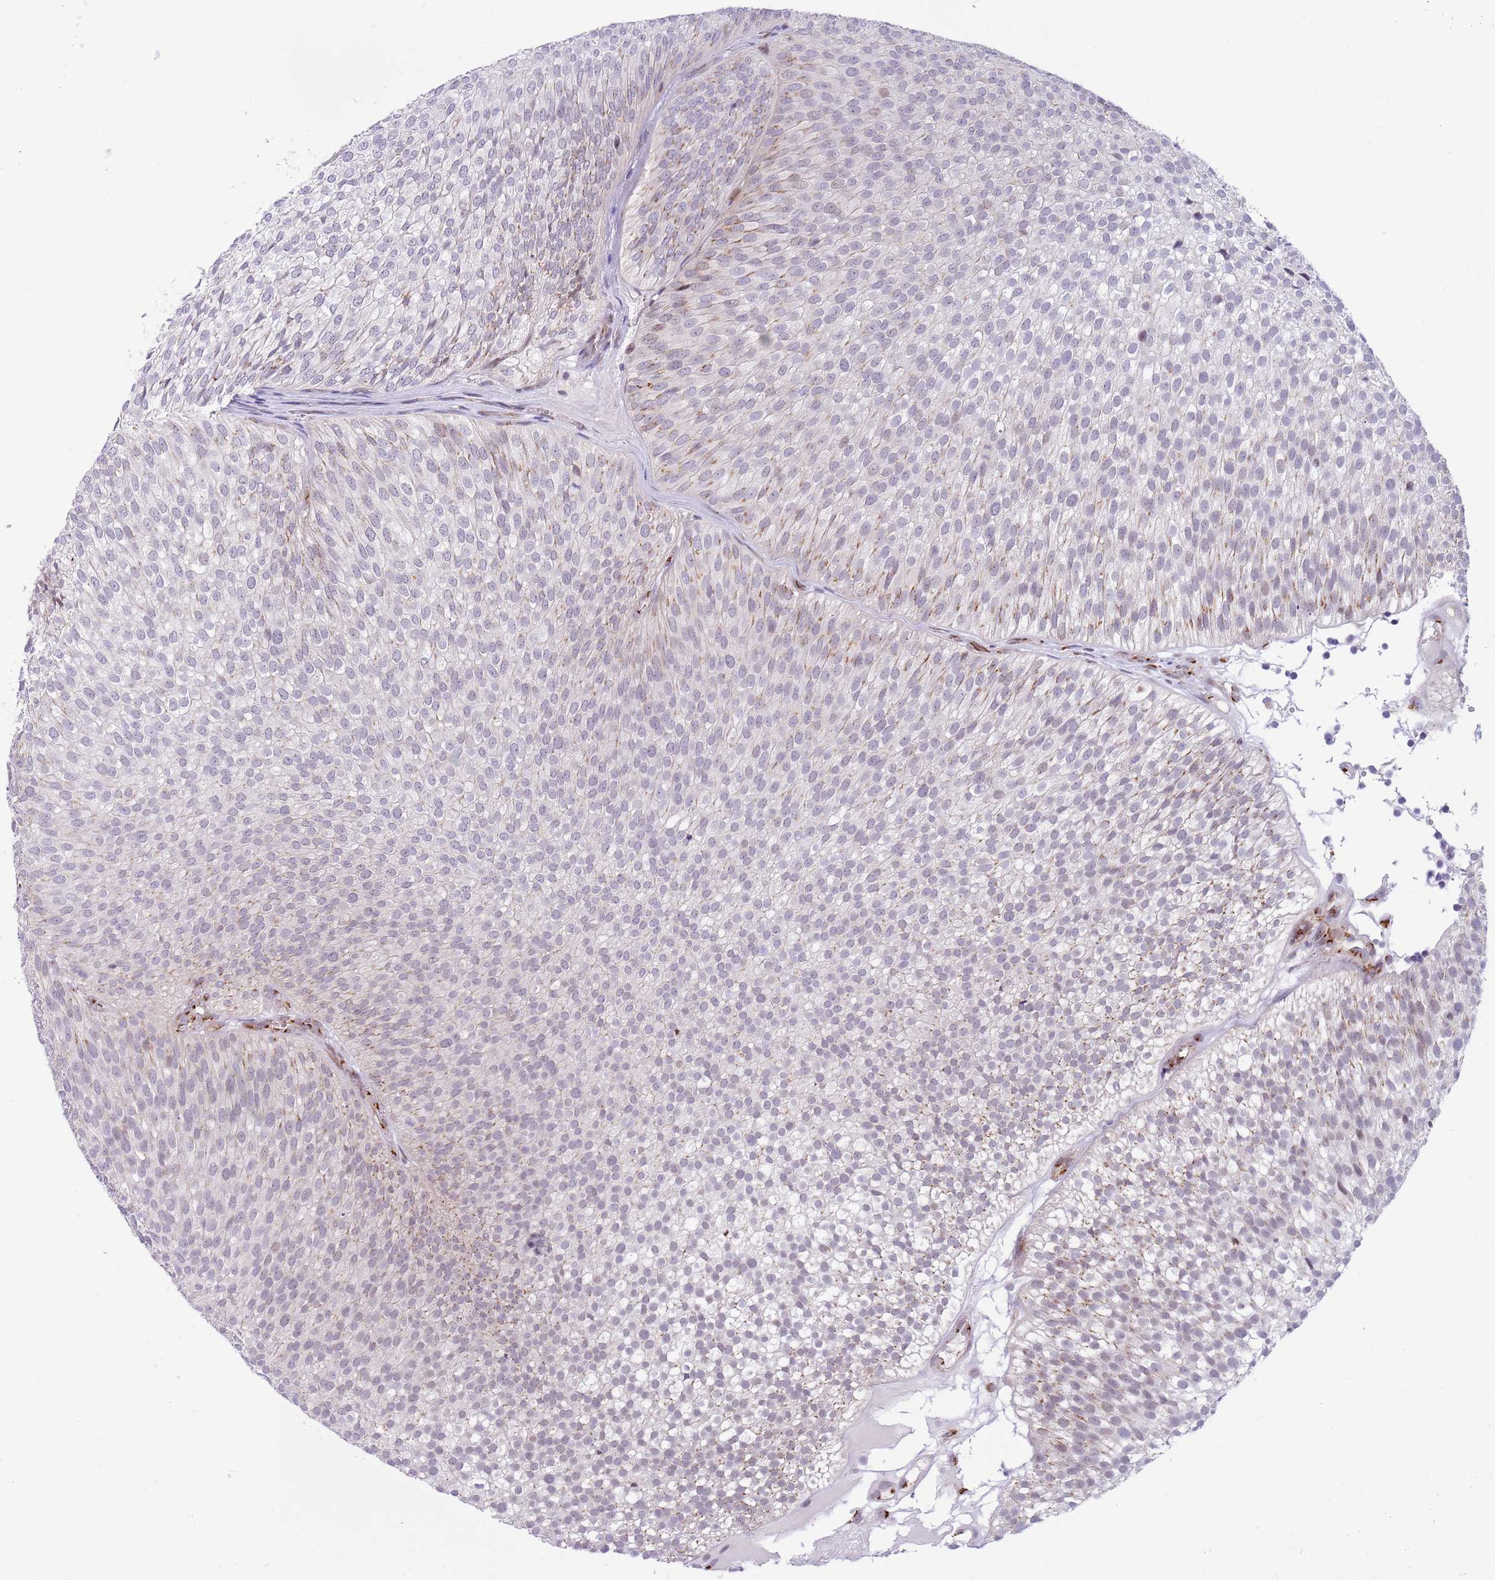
{"staining": {"intensity": "negative", "quantity": "none", "location": "none"}, "tissue": "urothelial cancer", "cell_type": "Tumor cells", "image_type": "cancer", "snomed": [{"axis": "morphology", "description": "Urothelial carcinoma, Low grade"}, {"axis": "topography", "description": "Urinary bladder"}], "caption": "Immunohistochemical staining of urothelial carcinoma (low-grade) reveals no significant expression in tumor cells.", "gene": "C20orf96", "patient": {"sex": "male", "age": 91}}